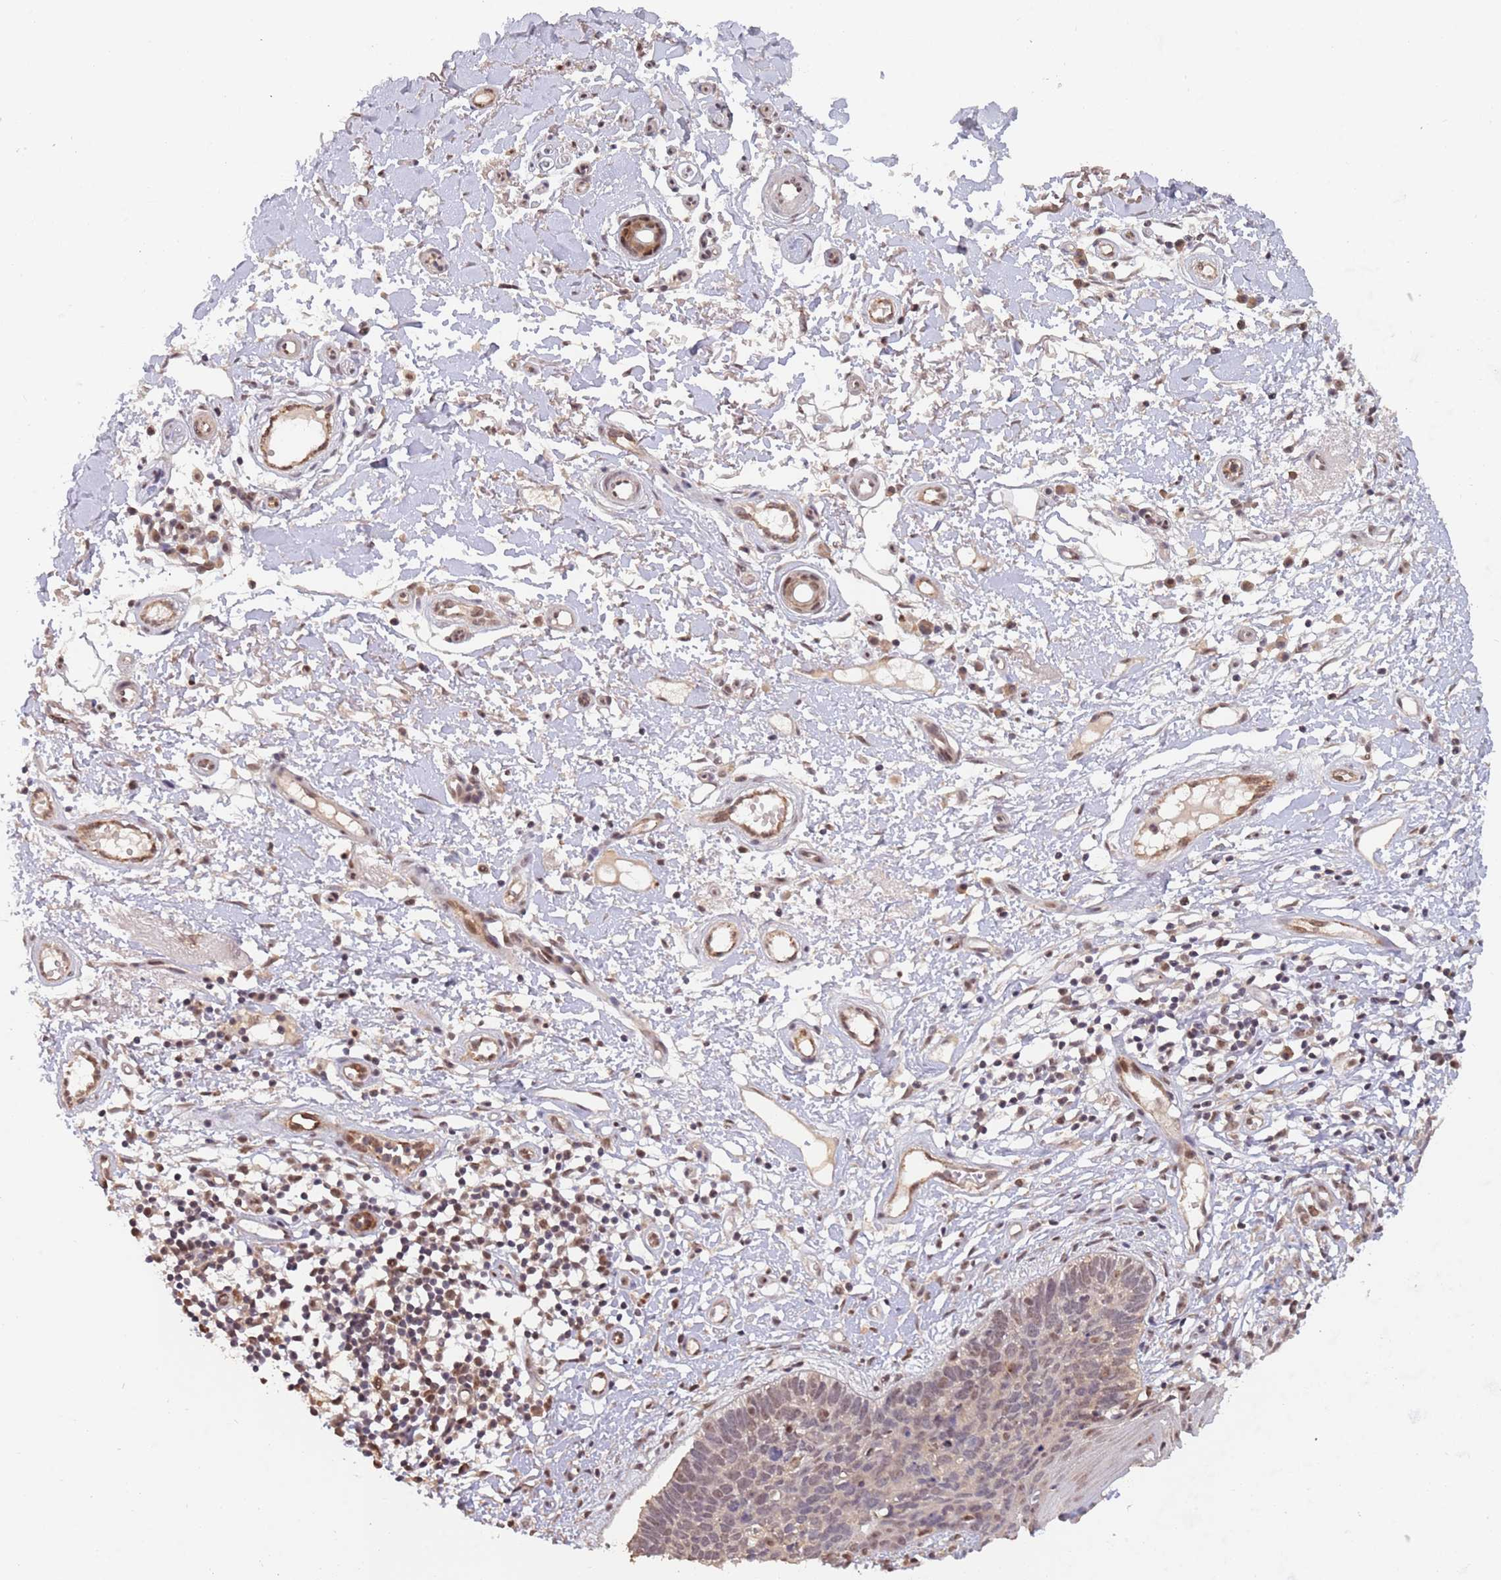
{"staining": {"intensity": "weak", "quantity": "<25%", "location": "nuclear"}, "tissue": "skin cancer", "cell_type": "Tumor cells", "image_type": "cancer", "snomed": [{"axis": "morphology", "description": "Basal cell carcinoma"}, {"axis": "topography", "description": "Skin"}], "caption": "A micrograph of human skin basal cell carcinoma is negative for staining in tumor cells.", "gene": "RFXANK", "patient": {"sex": "male", "age": 78}}